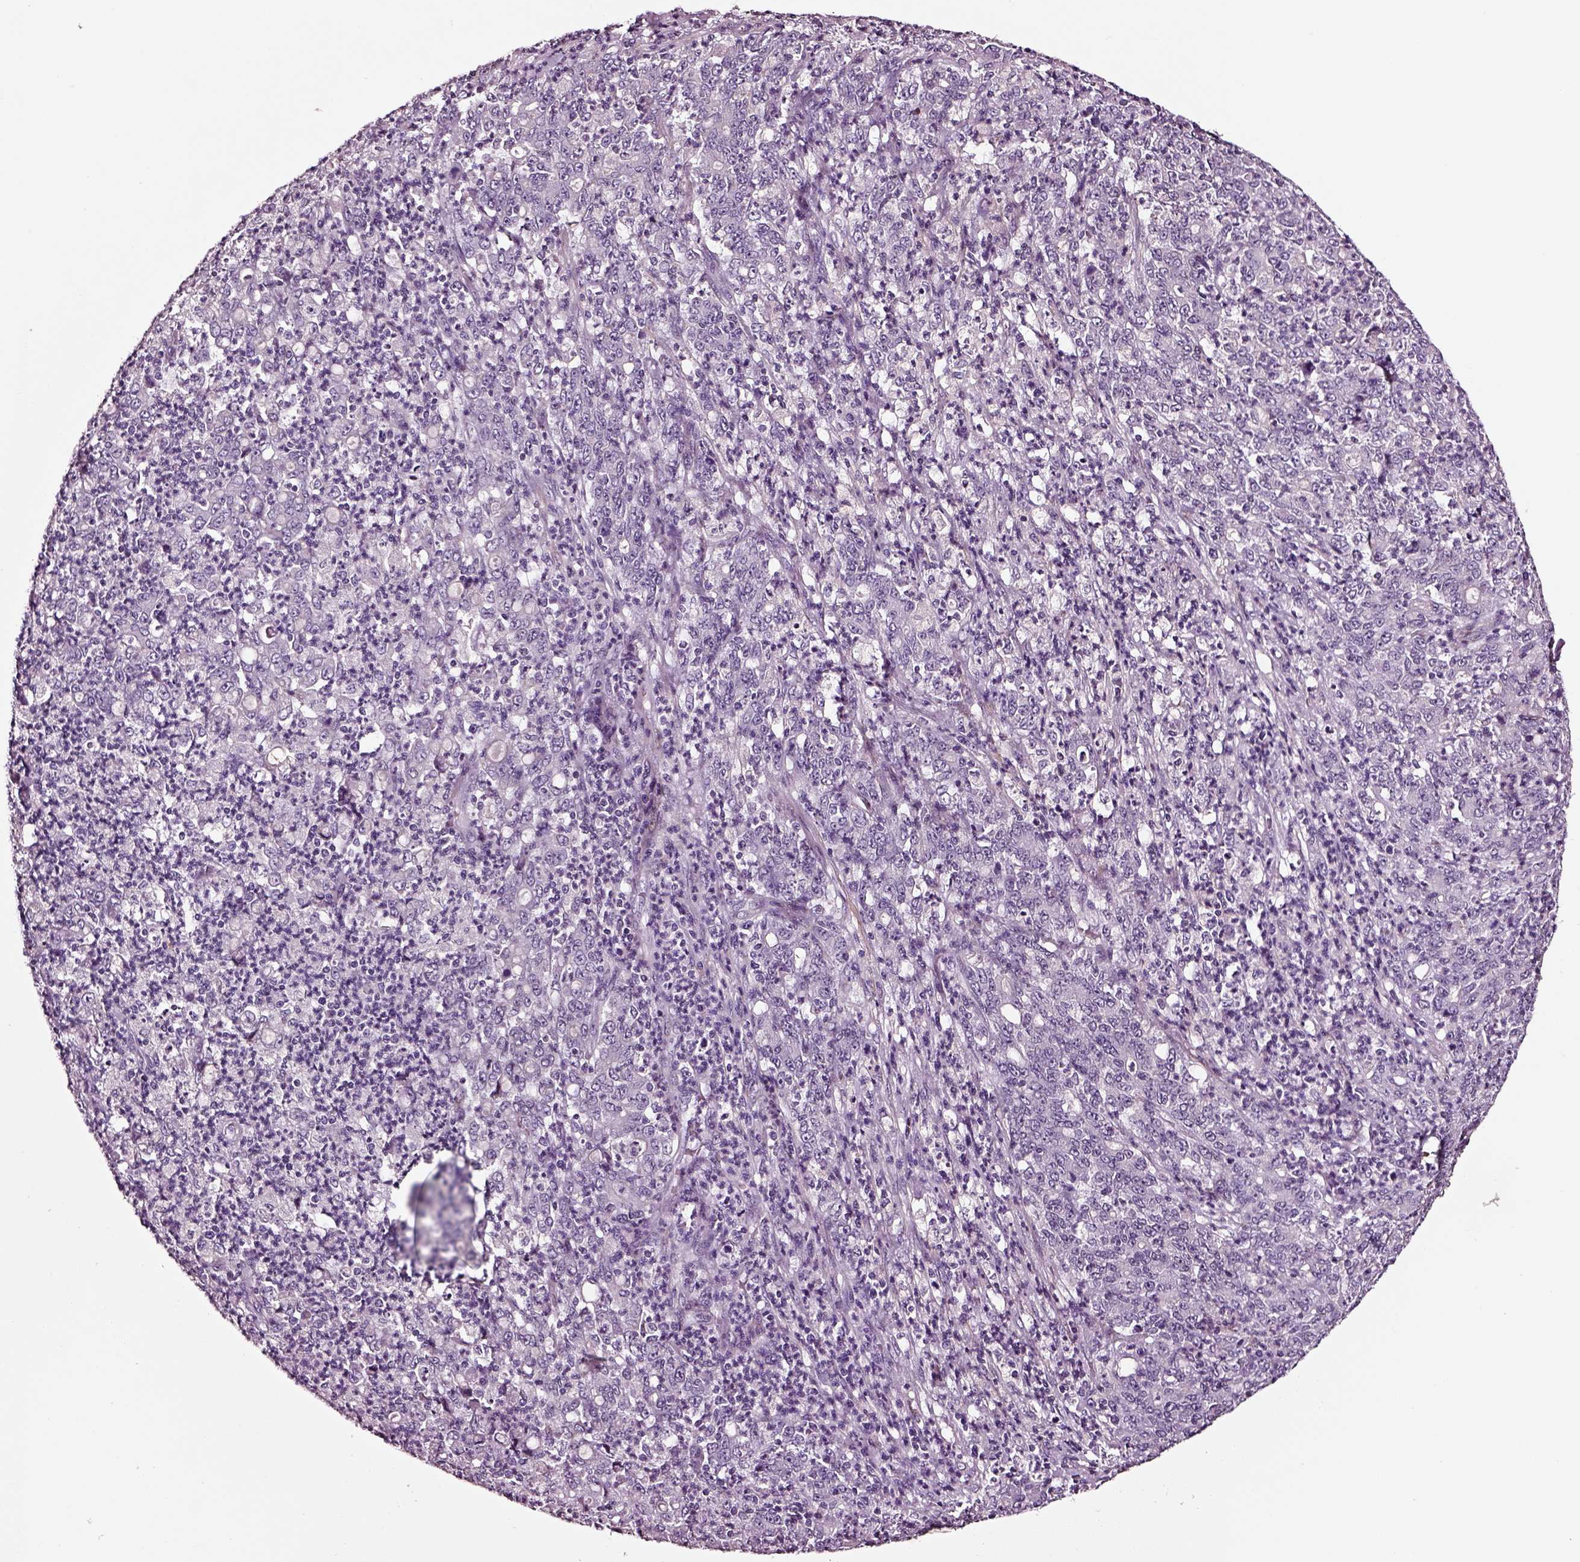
{"staining": {"intensity": "negative", "quantity": "none", "location": "none"}, "tissue": "stomach cancer", "cell_type": "Tumor cells", "image_type": "cancer", "snomed": [{"axis": "morphology", "description": "Adenocarcinoma, NOS"}, {"axis": "topography", "description": "Stomach, lower"}], "caption": "Photomicrograph shows no protein expression in tumor cells of stomach cancer (adenocarcinoma) tissue.", "gene": "SOX10", "patient": {"sex": "female", "age": 71}}